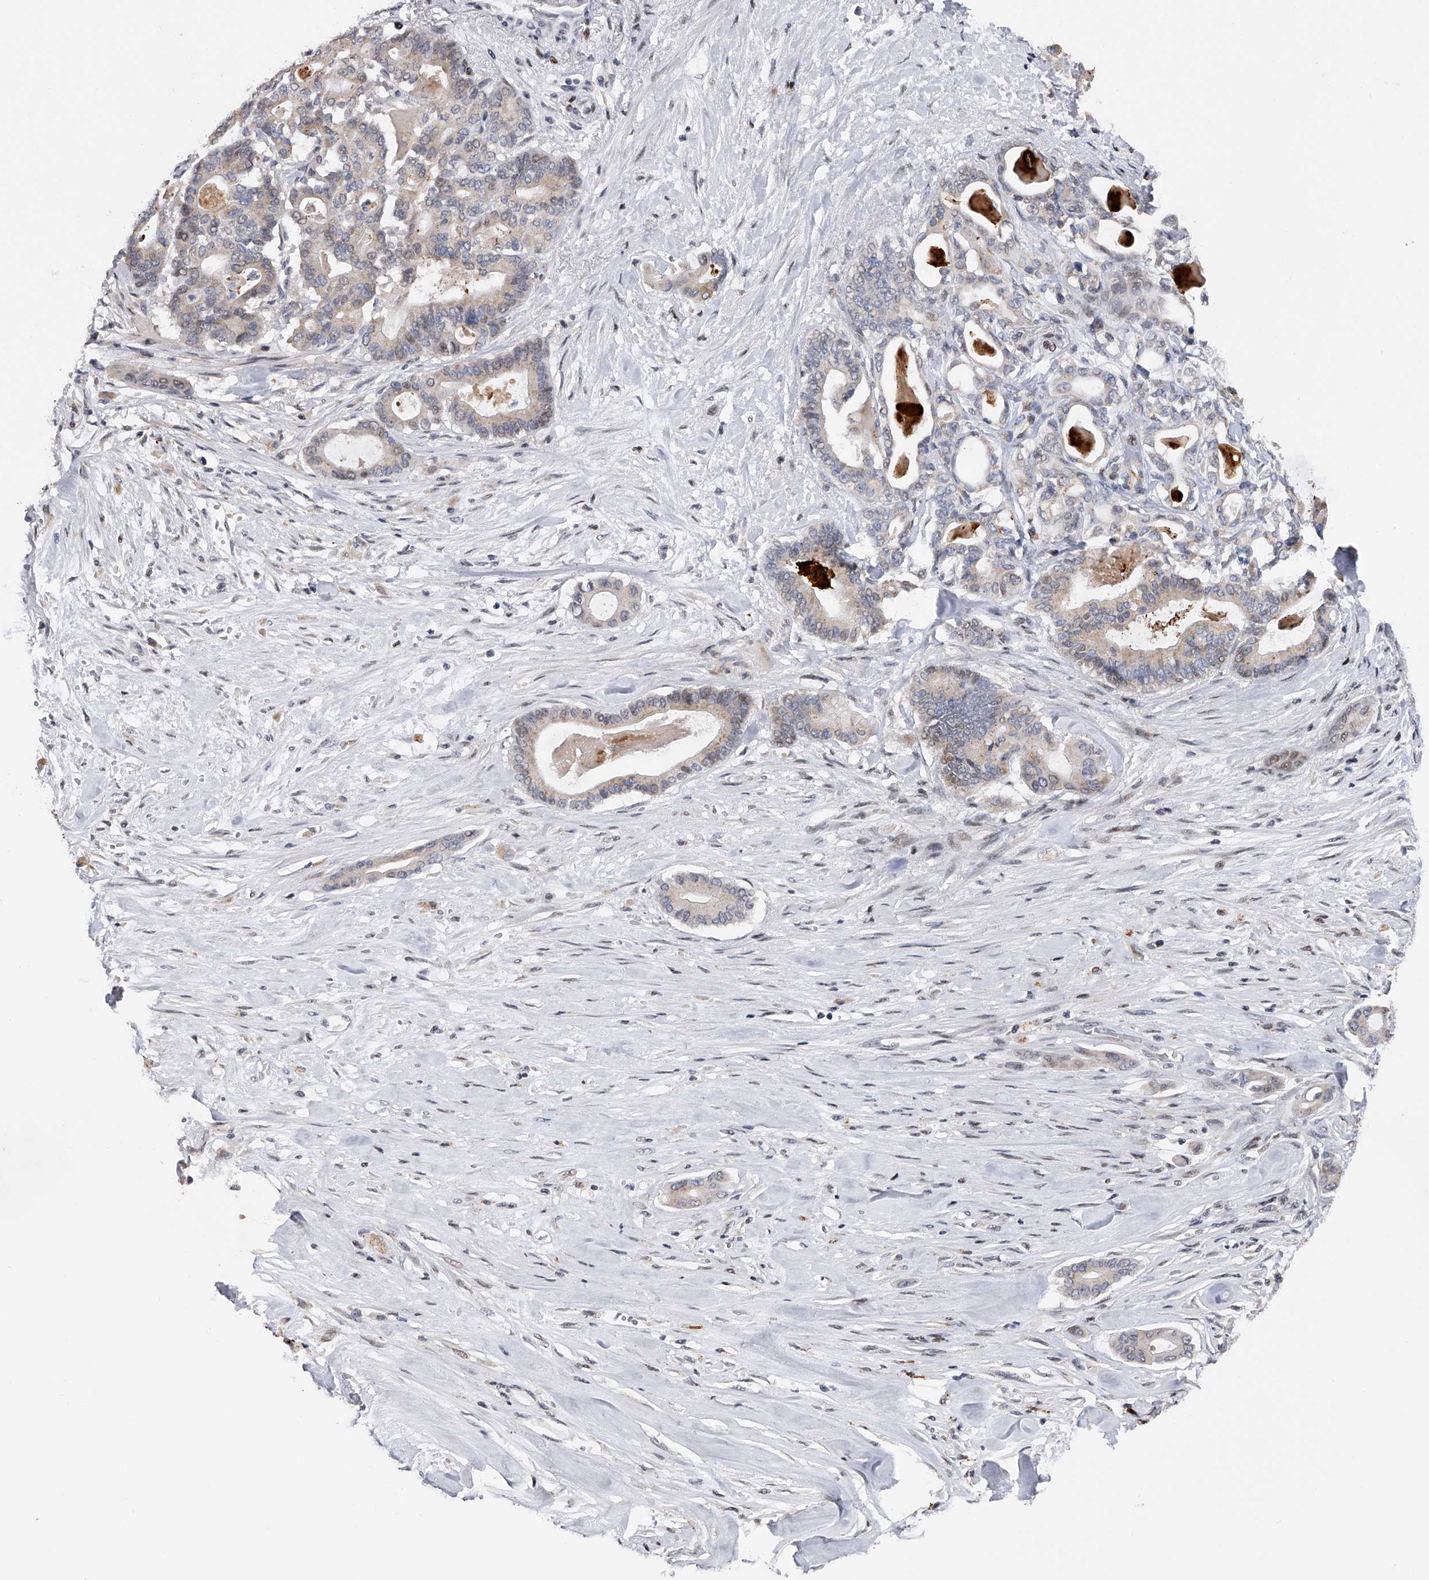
{"staining": {"intensity": "negative", "quantity": "none", "location": "none"}, "tissue": "pancreatic cancer", "cell_type": "Tumor cells", "image_type": "cancer", "snomed": [{"axis": "morphology", "description": "Adenocarcinoma, NOS"}, {"axis": "topography", "description": "Pancreas"}], "caption": "Immunohistochemistry photomicrograph of neoplastic tissue: human pancreatic cancer stained with DAB (3,3'-diaminobenzidine) exhibits no significant protein positivity in tumor cells.", "gene": "RWDD2A", "patient": {"sex": "male", "age": 63}}